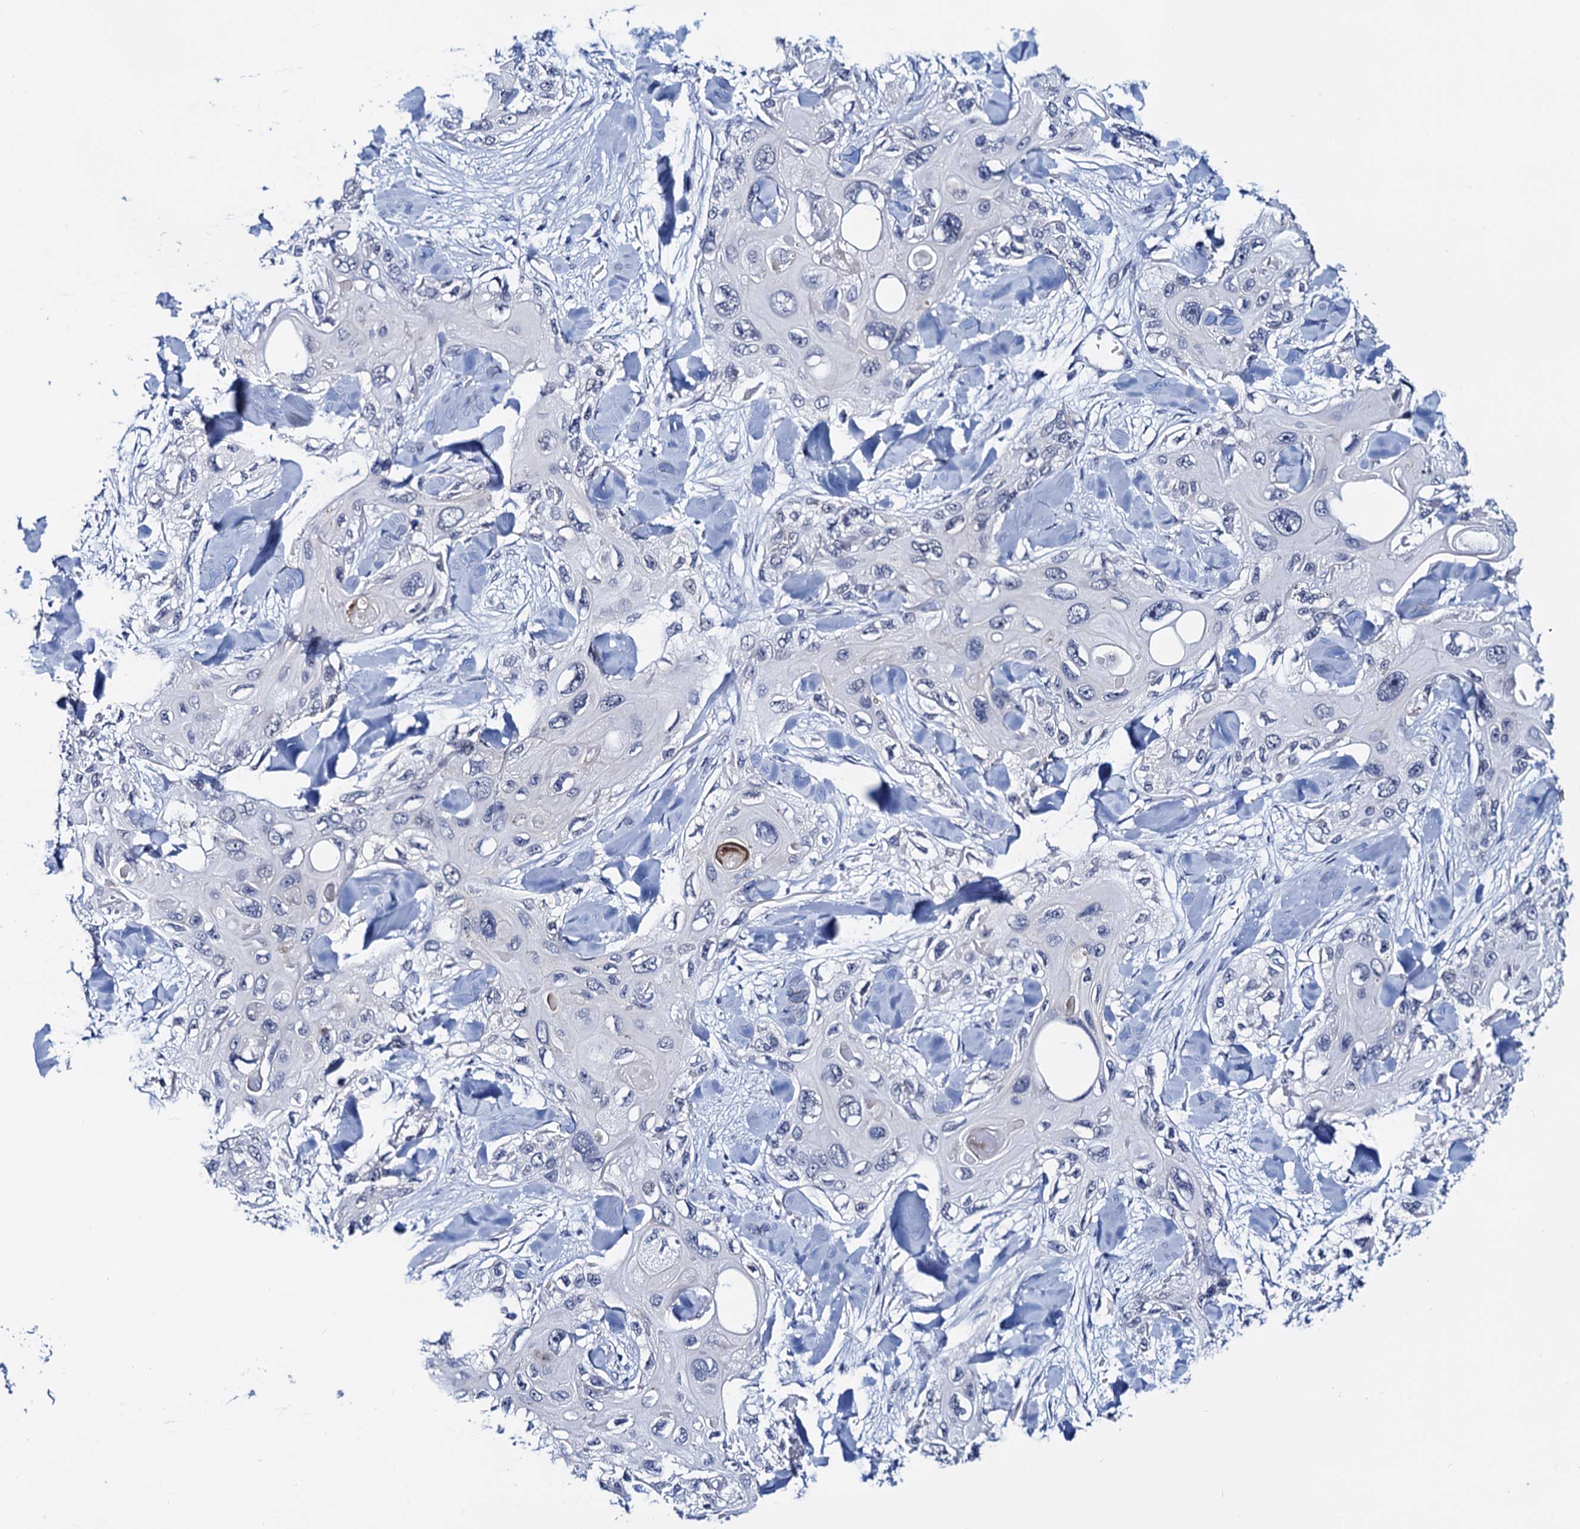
{"staining": {"intensity": "negative", "quantity": "none", "location": "none"}, "tissue": "skin cancer", "cell_type": "Tumor cells", "image_type": "cancer", "snomed": [{"axis": "morphology", "description": "Normal tissue, NOS"}, {"axis": "morphology", "description": "Squamous cell carcinoma, NOS"}, {"axis": "topography", "description": "Skin"}], "caption": "Tumor cells show no significant protein staining in skin cancer.", "gene": "C16orf87", "patient": {"sex": "male", "age": 72}}